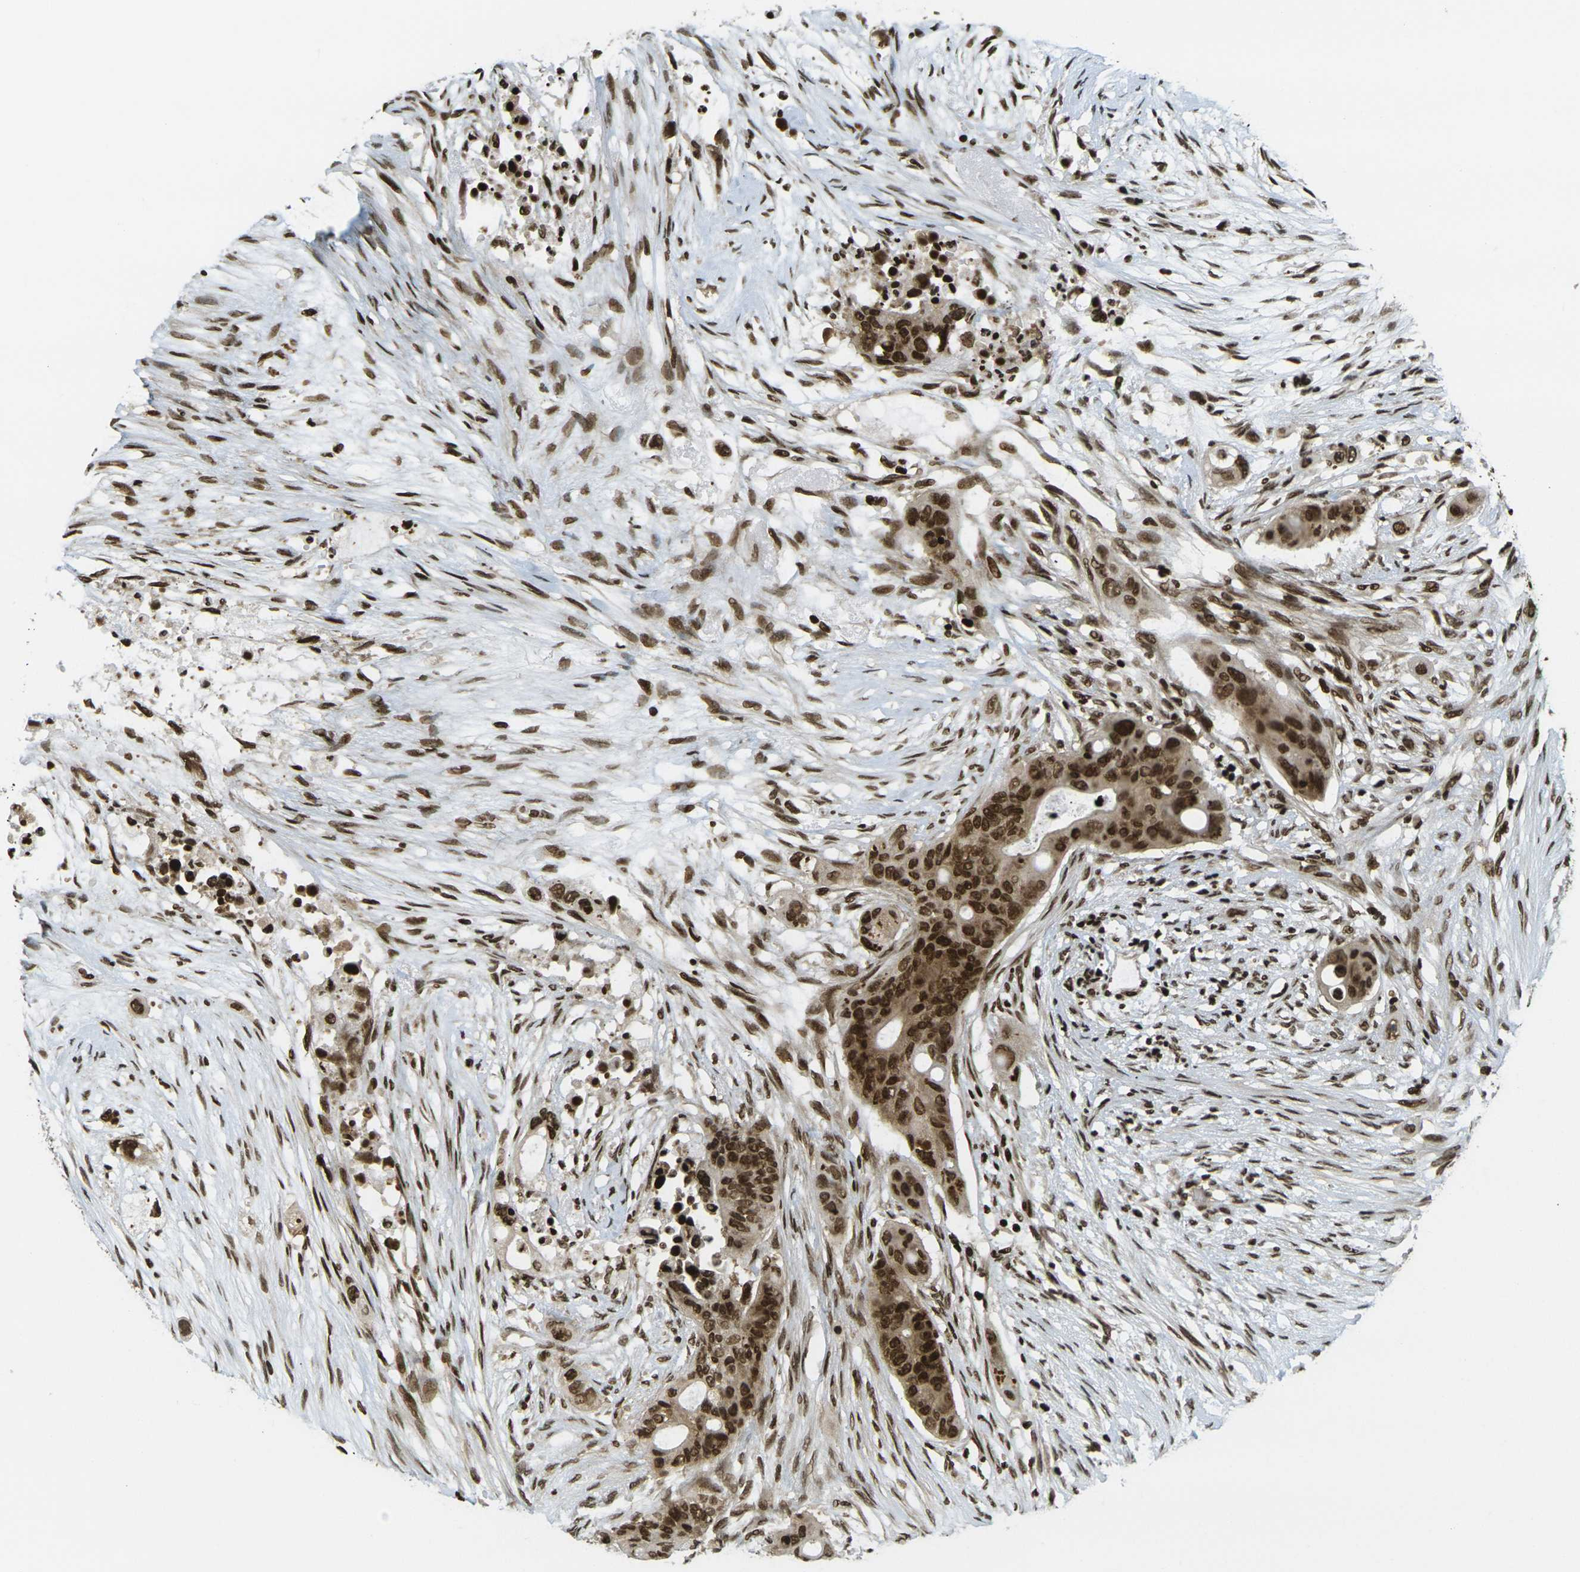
{"staining": {"intensity": "strong", "quantity": ">75%", "location": "cytoplasmic/membranous,nuclear"}, "tissue": "colorectal cancer", "cell_type": "Tumor cells", "image_type": "cancer", "snomed": [{"axis": "morphology", "description": "Adenocarcinoma, NOS"}, {"axis": "topography", "description": "Colon"}], "caption": "Immunohistochemical staining of colorectal cancer (adenocarcinoma) displays high levels of strong cytoplasmic/membranous and nuclear expression in approximately >75% of tumor cells. (brown staining indicates protein expression, while blue staining denotes nuclei).", "gene": "RUVBL2", "patient": {"sex": "female", "age": 57}}